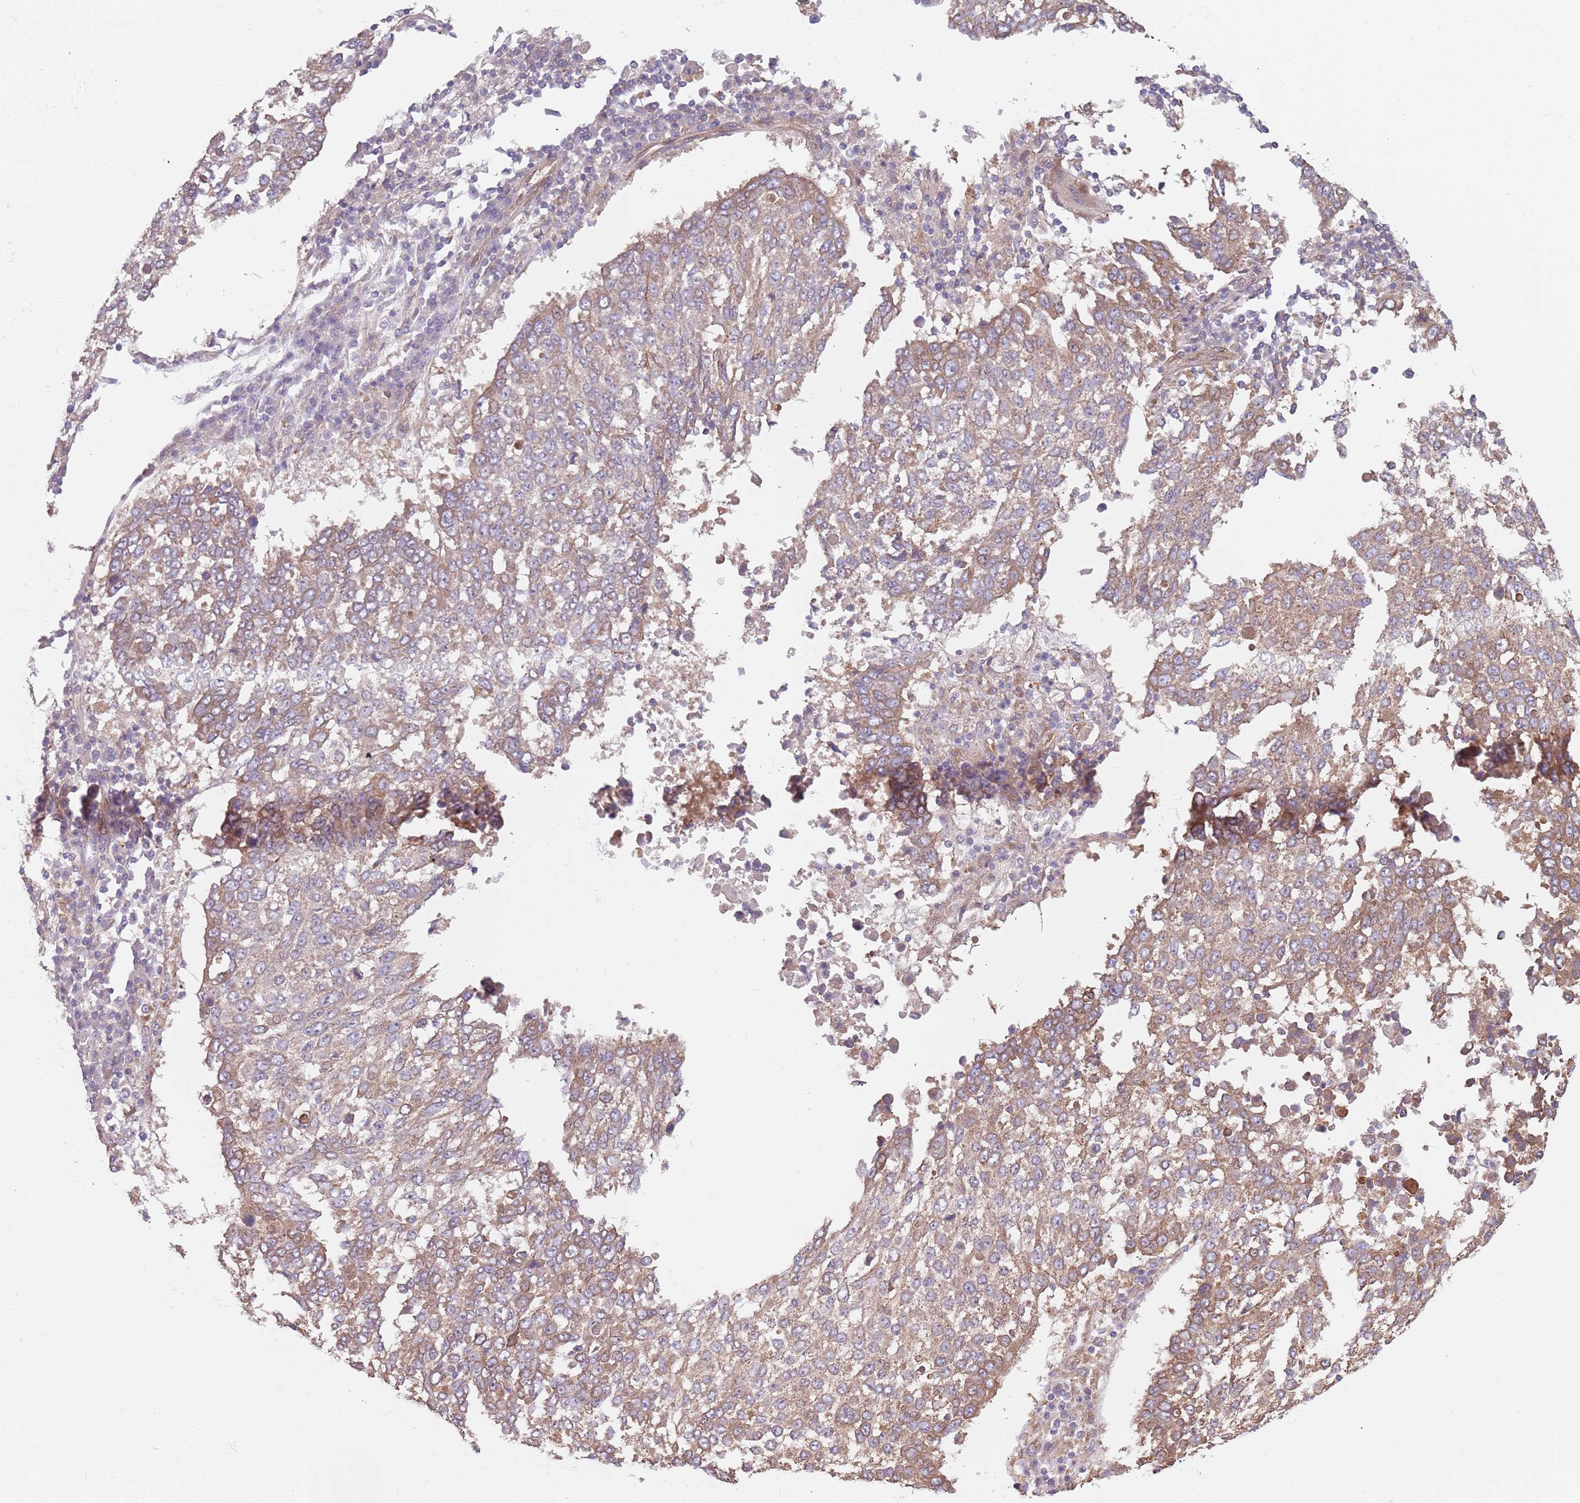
{"staining": {"intensity": "moderate", "quantity": "25%-75%", "location": "cytoplasmic/membranous"}, "tissue": "lung cancer", "cell_type": "Tumor cells", "image_type": "cancer", "snomed": [{"axis": "morphology", "description": "Squamous cell carcinoma, NOS"}, {"axis": "topography", "description": "Lung"}], "caption": "IHC staining of lung cancer (squamous cell carcinoma), which displays medium levels of moderate cytoplasmic/membranous positivity in about 25%-75% of tumor cells indicating moderate cytoplasmic/membranous protein positivity. The staining was performed using DAB (3,3'-diaminobenzidine) (brown) for protein detection and nuclei were counterstained in hematoxylin (blue).", "gene": "SPDL1", "patient": {"sex": "male", "age": 73}}